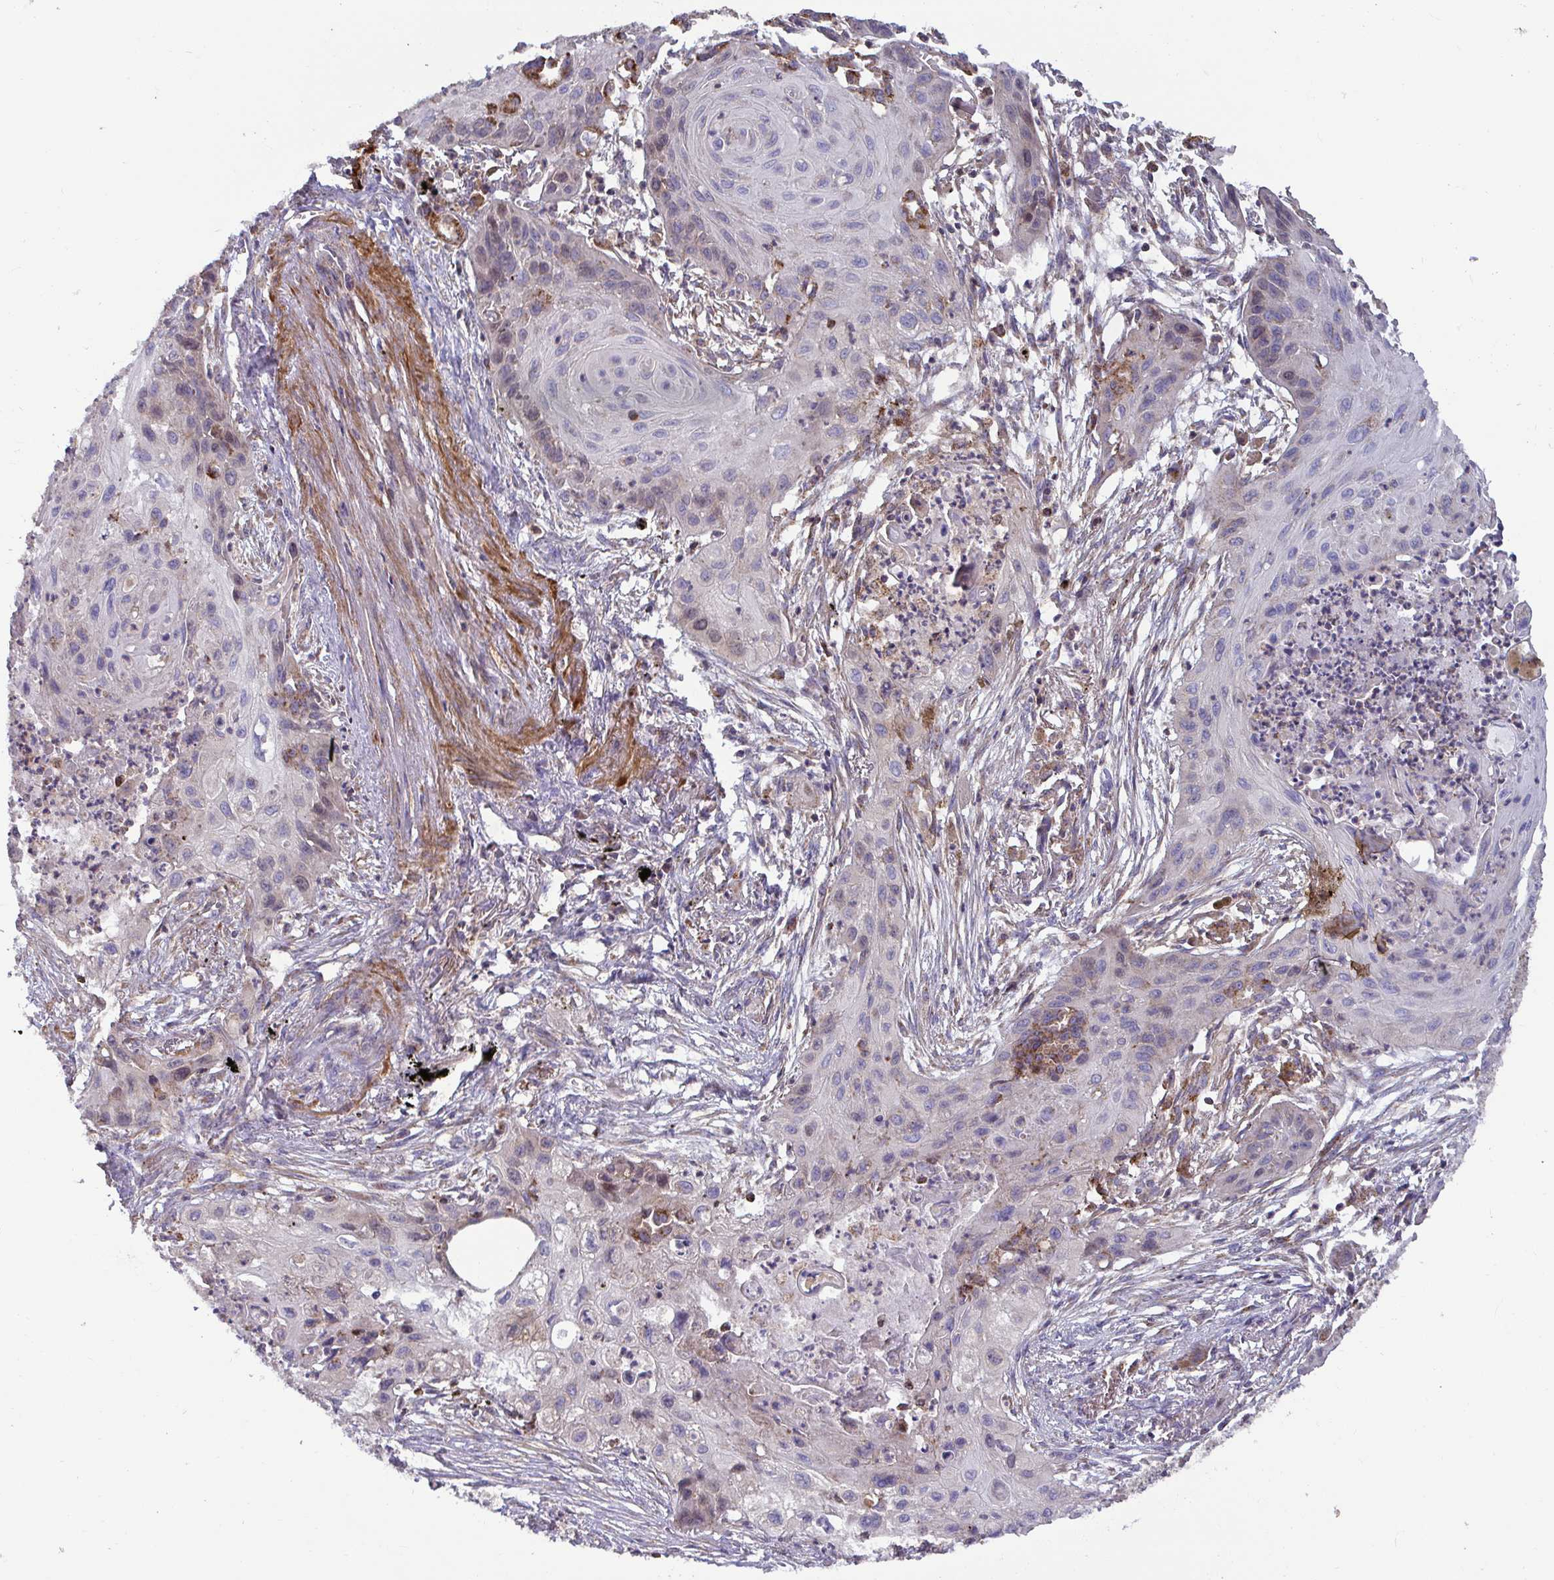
{"staining": {"intensity": "moderate", "quantity": "<25%", "location": "cytoplasmic/membranous"}, "tissue": "lung cancer", "cell_type": "Tumor cells", "image_type": "cancer", "snomed": [{"axis": "morphology", "description": "Squamous cell carcinoma, NOS"}, {"axis": "topography", "description": "Lung"}], "caption": "A low amount of moderate cytoplasmic/membranous expression is seen in approximately <25% of tumor cells in lung cancer (squamous cell carcinoma) tissue. Ihc stains the protein of interest in brown and the nuclei are stained blue.", "gene": "SPRY1", "patient": {"sex": "male", "age": 71}}